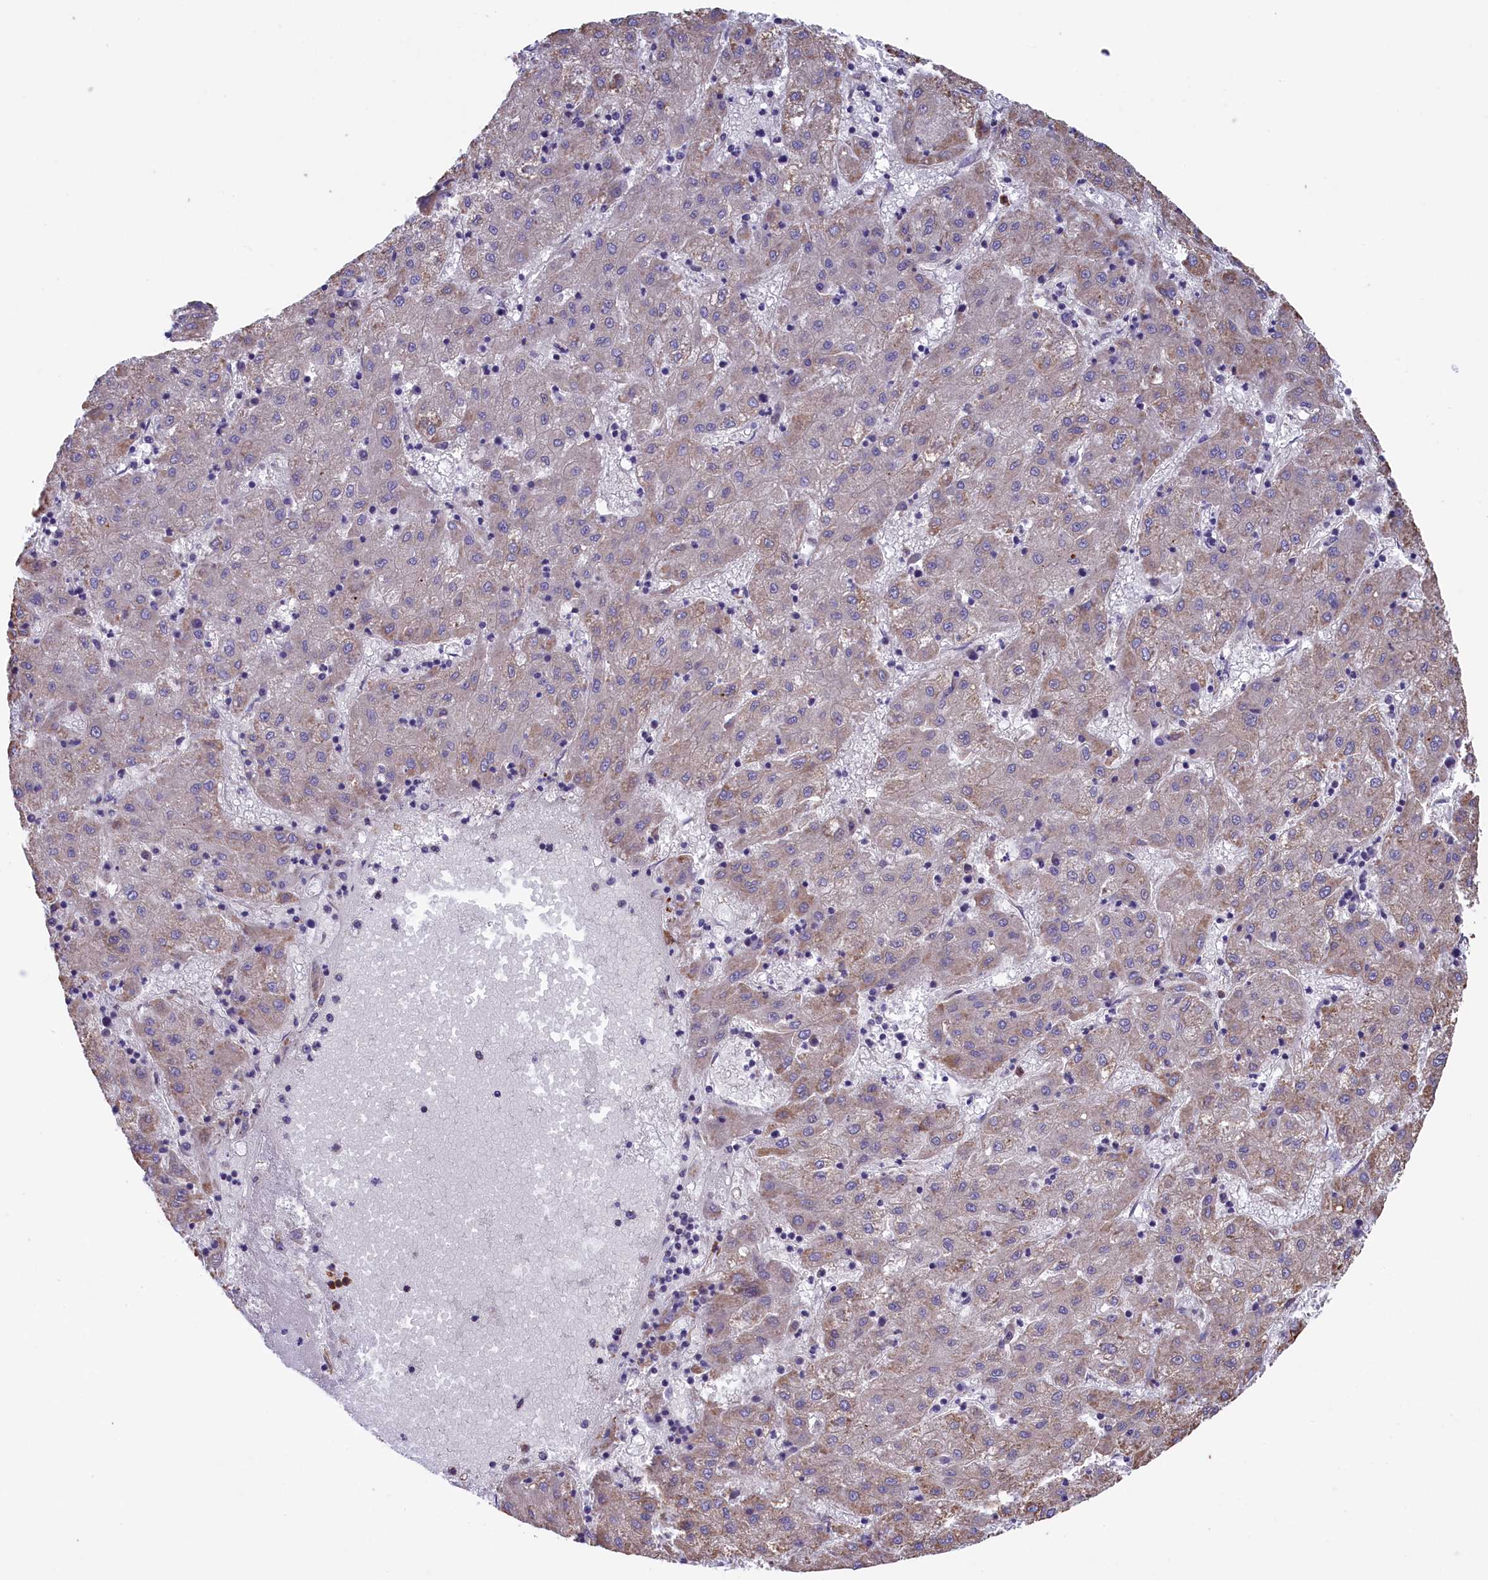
{"staining": {"intensity": "weak", "quantity": "<25%", "location": "cytoplasmic/membranous"}, "tissue": "liver cancer", "cell_type": "Tumor cells", "image_type": "cancer", "snomed": [{"axis": "morphology", "description": "Carcinoma, Hepatocellular, NOS"}, {"axis": "topography", "description": "Liver"}], "caption": "The micrograph displays no staining of tumor cells in hepatocellular carcinoma (liver). Nuclei are stained in blue.", "gene": "GATB", "patient": {"sex": "male", "age": 72}}